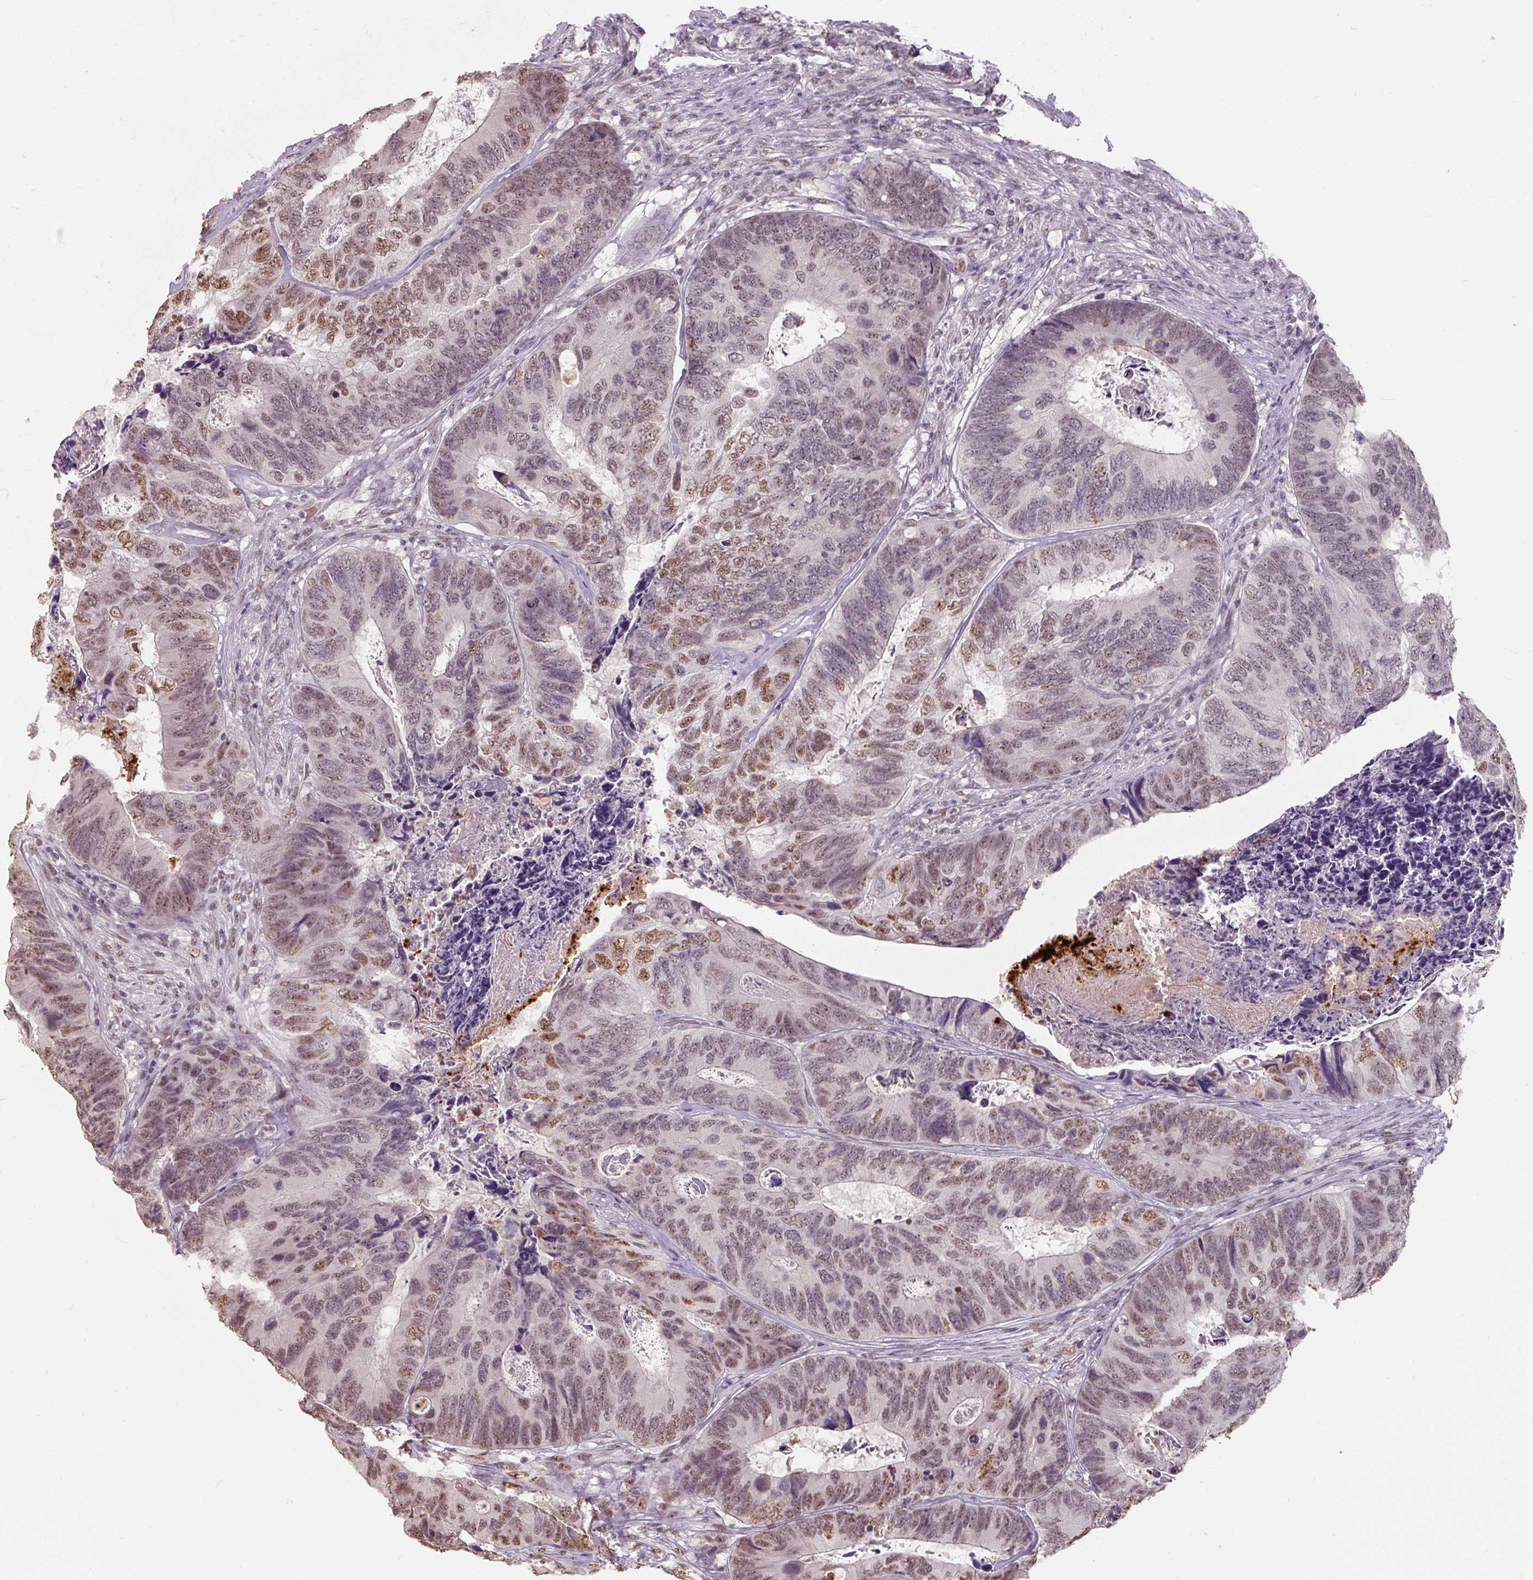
{"staining": {"intensity": "moderate", "quantity": "25%-75%", "location": "nuclear"}, "tissue": "colorectal cancer", "cell_type": "Tumor cells", "image_type": "cancer", "snomed": [{"axis": "morphology", "description": "Adenocarcinoma, NOS"}, {"axis": "topography", "description": "Colon"}], "caption": "A micrograph of human colorectal cancer (adenocarcinoma) stained for a protein demonstrates moderate nuclear brown staining in tumor cells. Using DAB (3,3'-diaminobenzidine) (brown) and hematoxylin (blue) stains, captured at high magnification using brightfield microscopy.", "gene": "ZFTRAF1", "patient": {"sex": "female", "age": 67}}